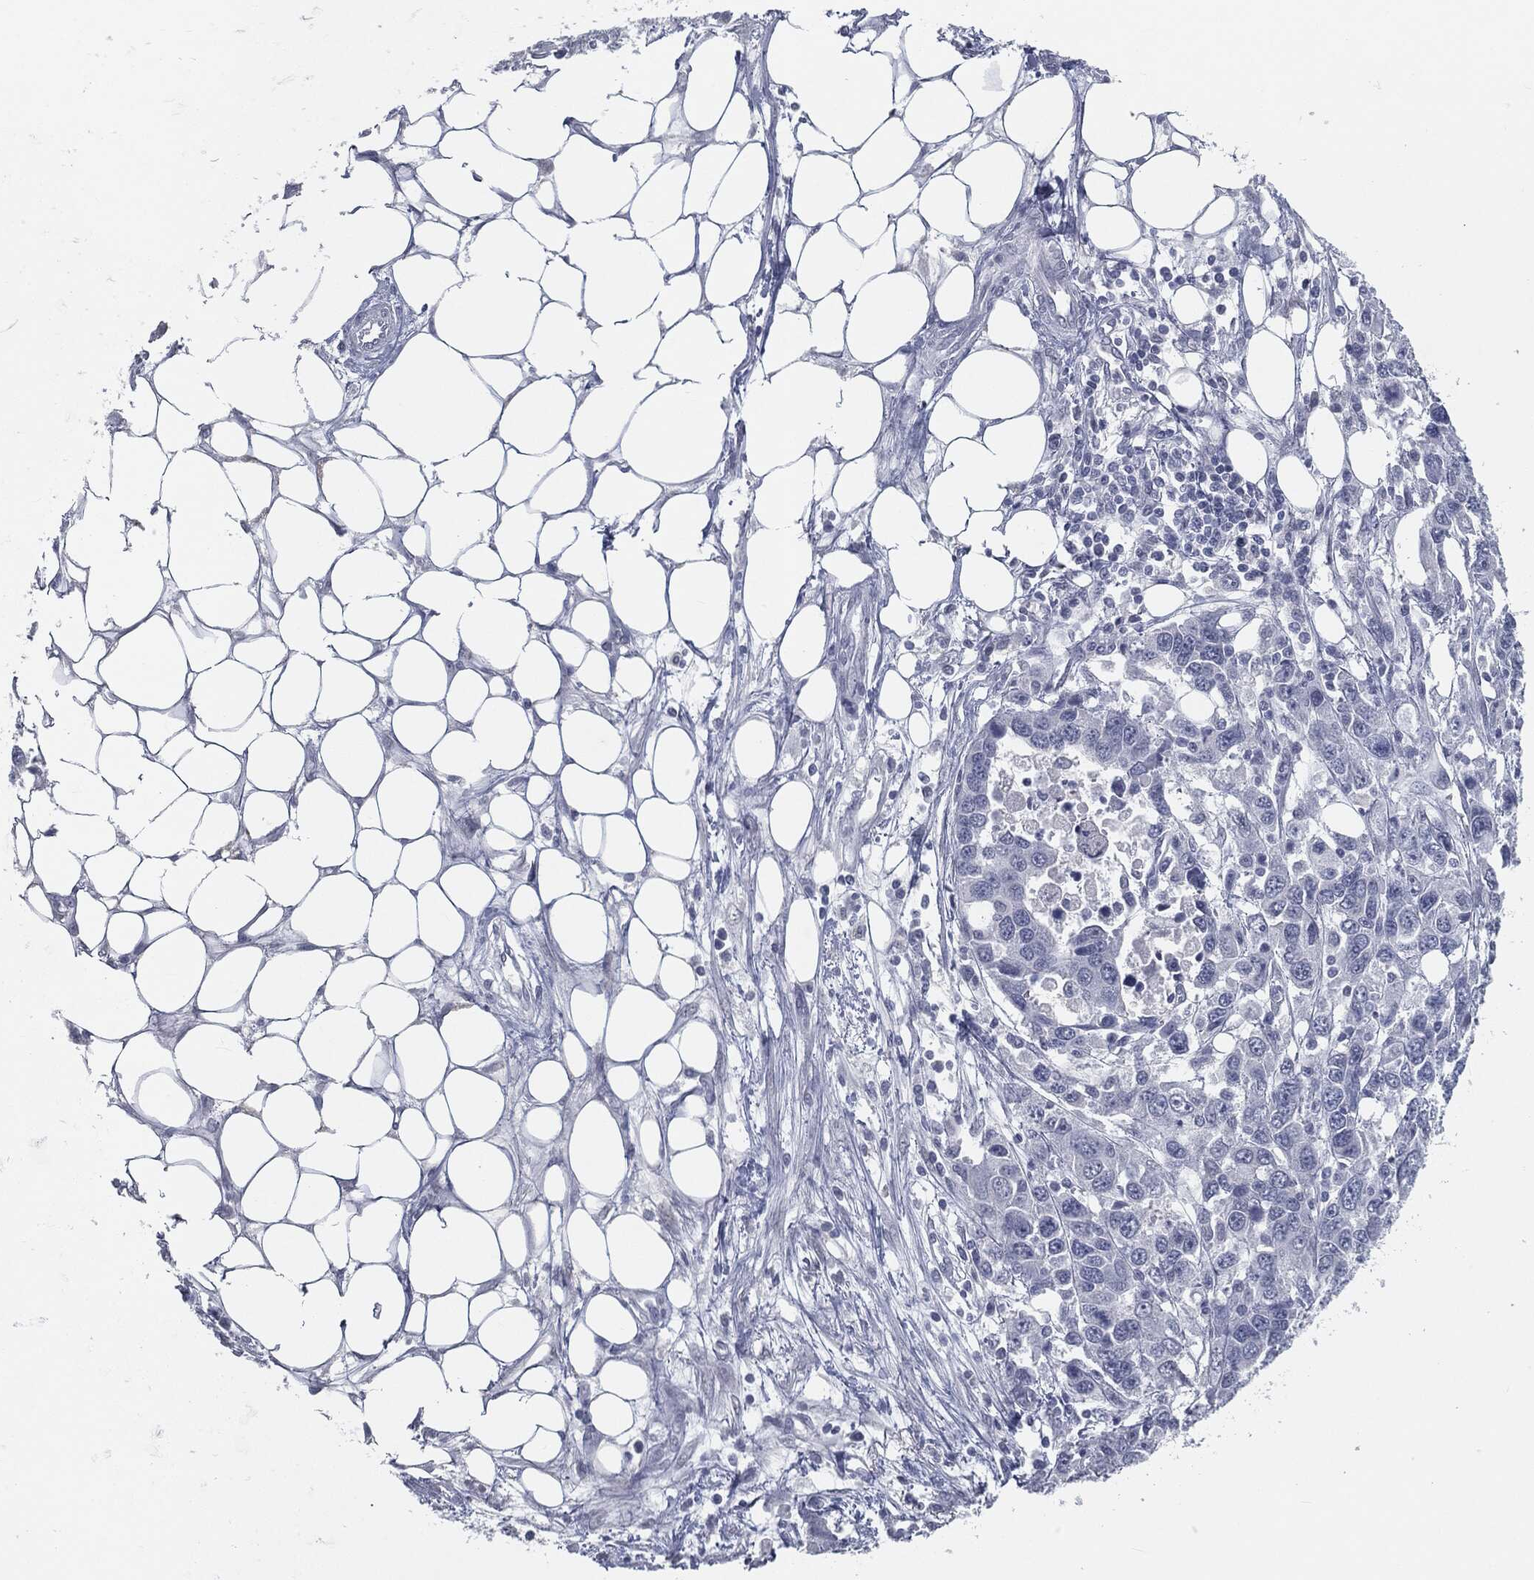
{"staining": {"intensity": "negative", "quantity": "none", "location": "none"}, "tissue": "ovarian cancer", "cell_type": "Tumor cells", "image_type": "cancer", "snomed": [{"axis": "morphology", "description": "Cystadenocarcinoma, serous, NOS"}, {"axis": "topography", "description": "Ovary"}], "caption": "The image reveals no staining of tumor cells in serous cystadenocarcinoma (ovarian).", "gene": "PRAME", "patient": {"sex": "female", "age": 76}}